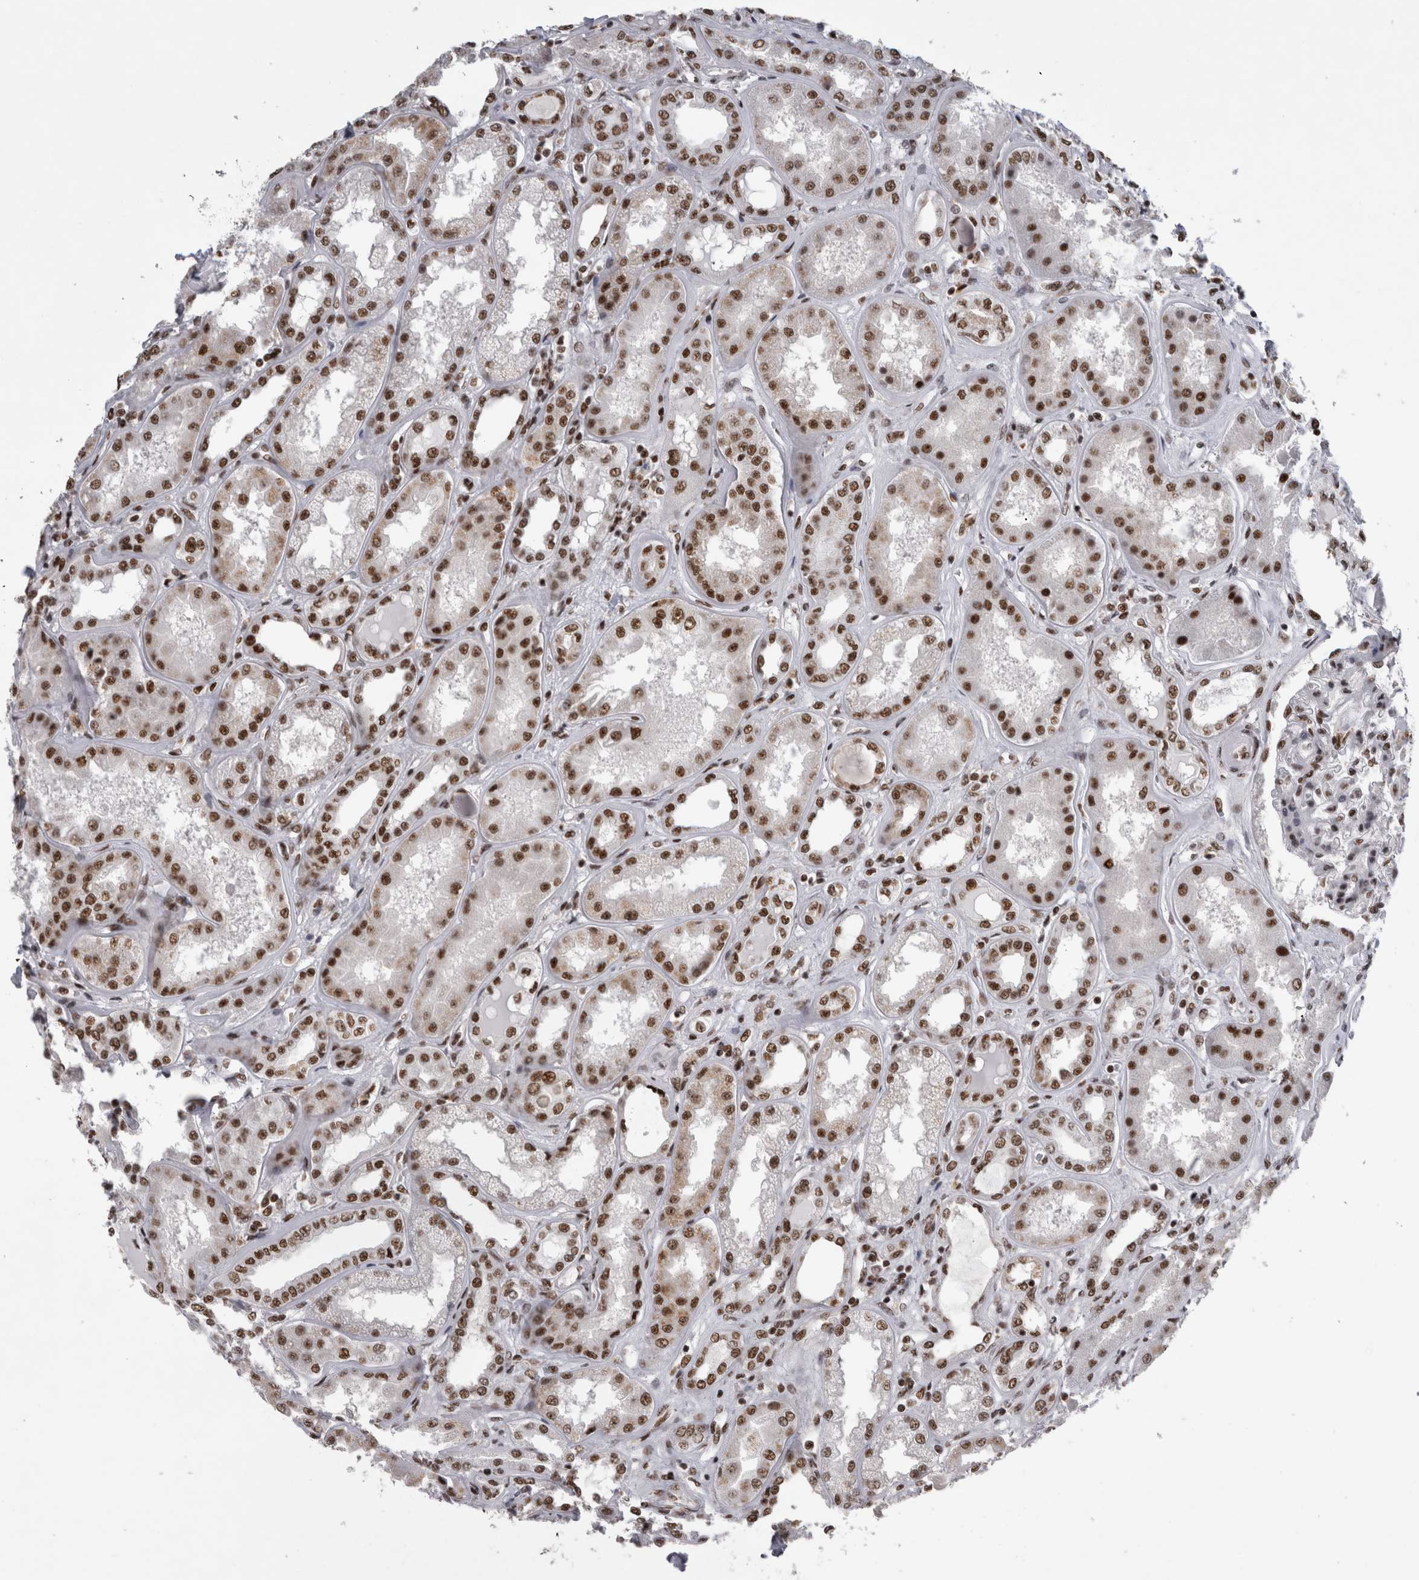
{"staining": {"intensity": "strong", "quantity": ">75%", "location": "nuclear"}, "tissue": "kidney", "cell_type": "Cells in glomeruli", "image_type": "normal", "snomed": [{"axis": "morphology", "description": "Normal tissue, NOS"}, {"axis": "topography", "description": "Kidney"}], "caption": "The image exhibits immunohistochemical staining of benign kidney. There is strong nuclear expression is identified in about >75% of cells in glomeruli.", "gene": "CDK11A", "patient": {"sex": "female", "age": 56}}